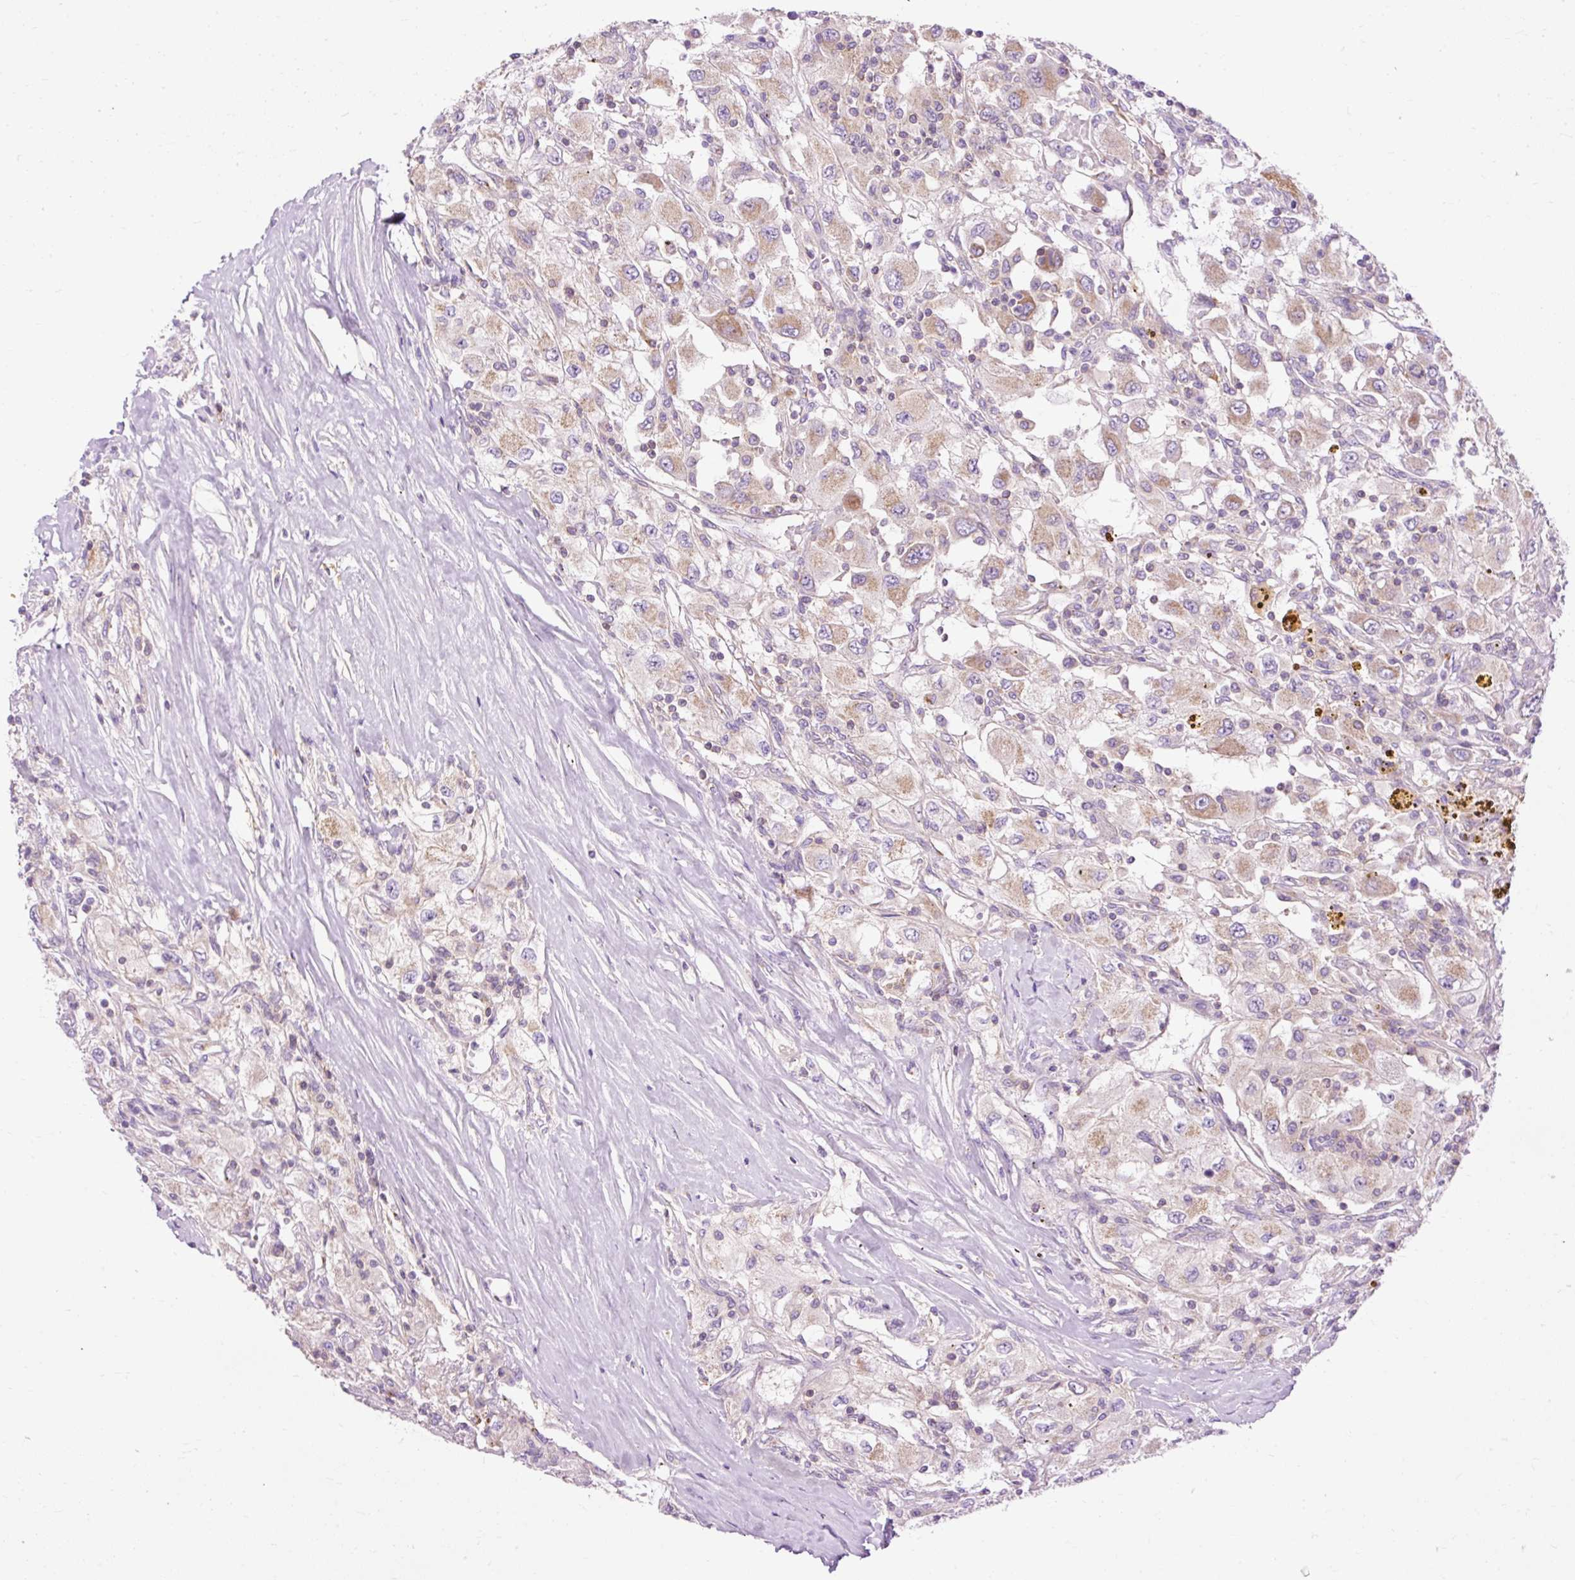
{"staining": {"intensity": "moderate", "quantity": "25%-75%", "location": "cytoplasmic/membranous"}, "tissue": "renal cancer", "cell_type": "Tumor cells", "image_type": "cancer", "snomed": [{"axis": "morphology", "description": "Adenocarcinoma, NOS"}, {"axis": "topography", "description": "Kidney"}], "caption": "Renal adenocarcinoma stained with a protein marker shows moderate staining in tumor cells.", "gene": "CD83", "patient": {"sex": "female", "age": 67}}